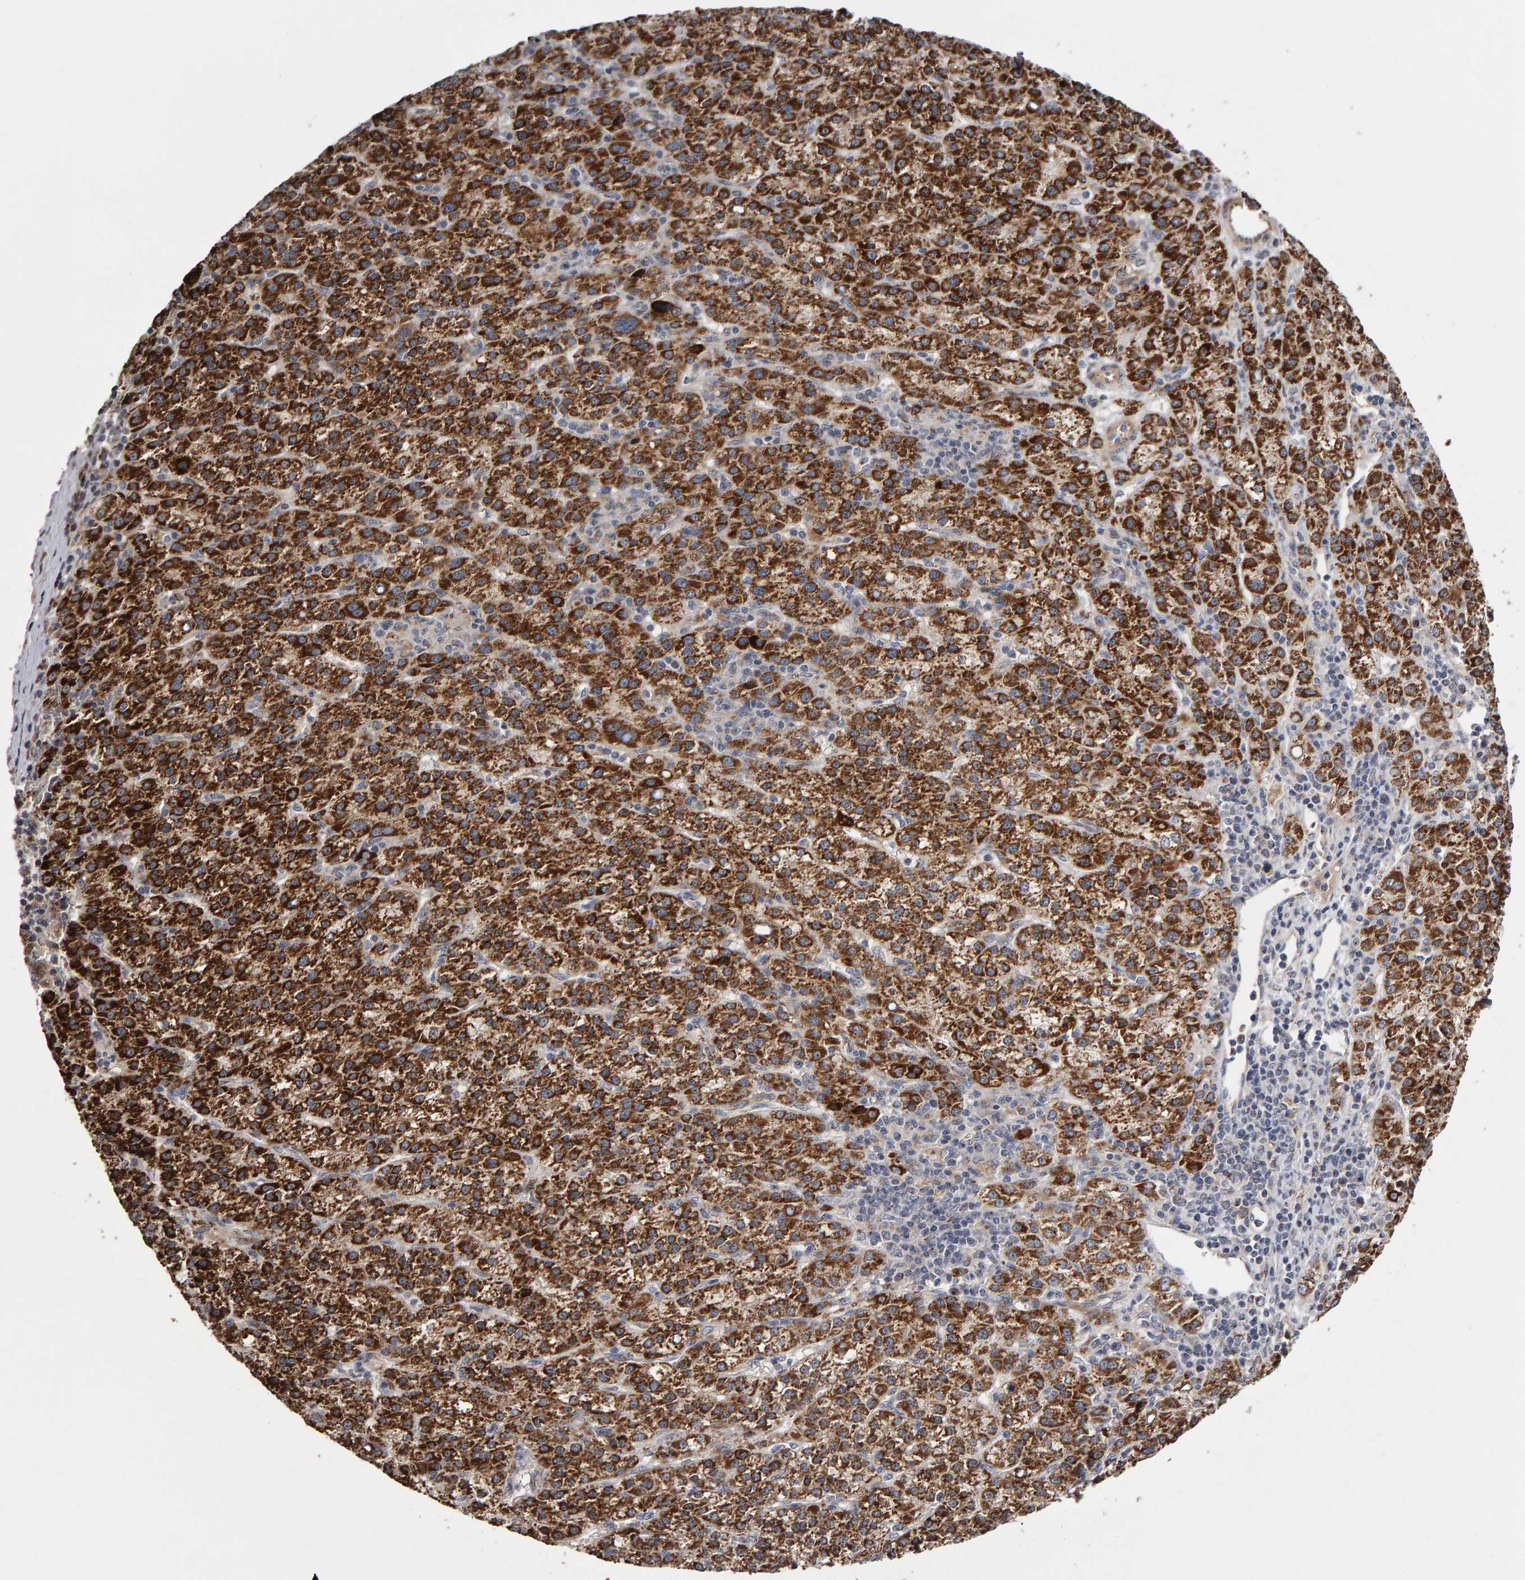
{"staining": {"intensity": "strong", "quantity": ">75%", "location": "cytoplasmic/membranous"}, "tissue": "liver cancer", "cell_type": "Tumor cells", "image_type": "cancer", "snomed": [{"axis": "morphology", "description": "Carcinoma, Hepatocellular, NOS"}, {"axis": "topography", "description": "Liver"}], "caption": "This is a photomicrograph of IHC staining of hepatocellular carcinoma (liver), which shows strong positivity in the cytoplasmic/membranous of tumor cells.", "gene": "CANT1", "patient": {"sex": "female", "age": 58}}